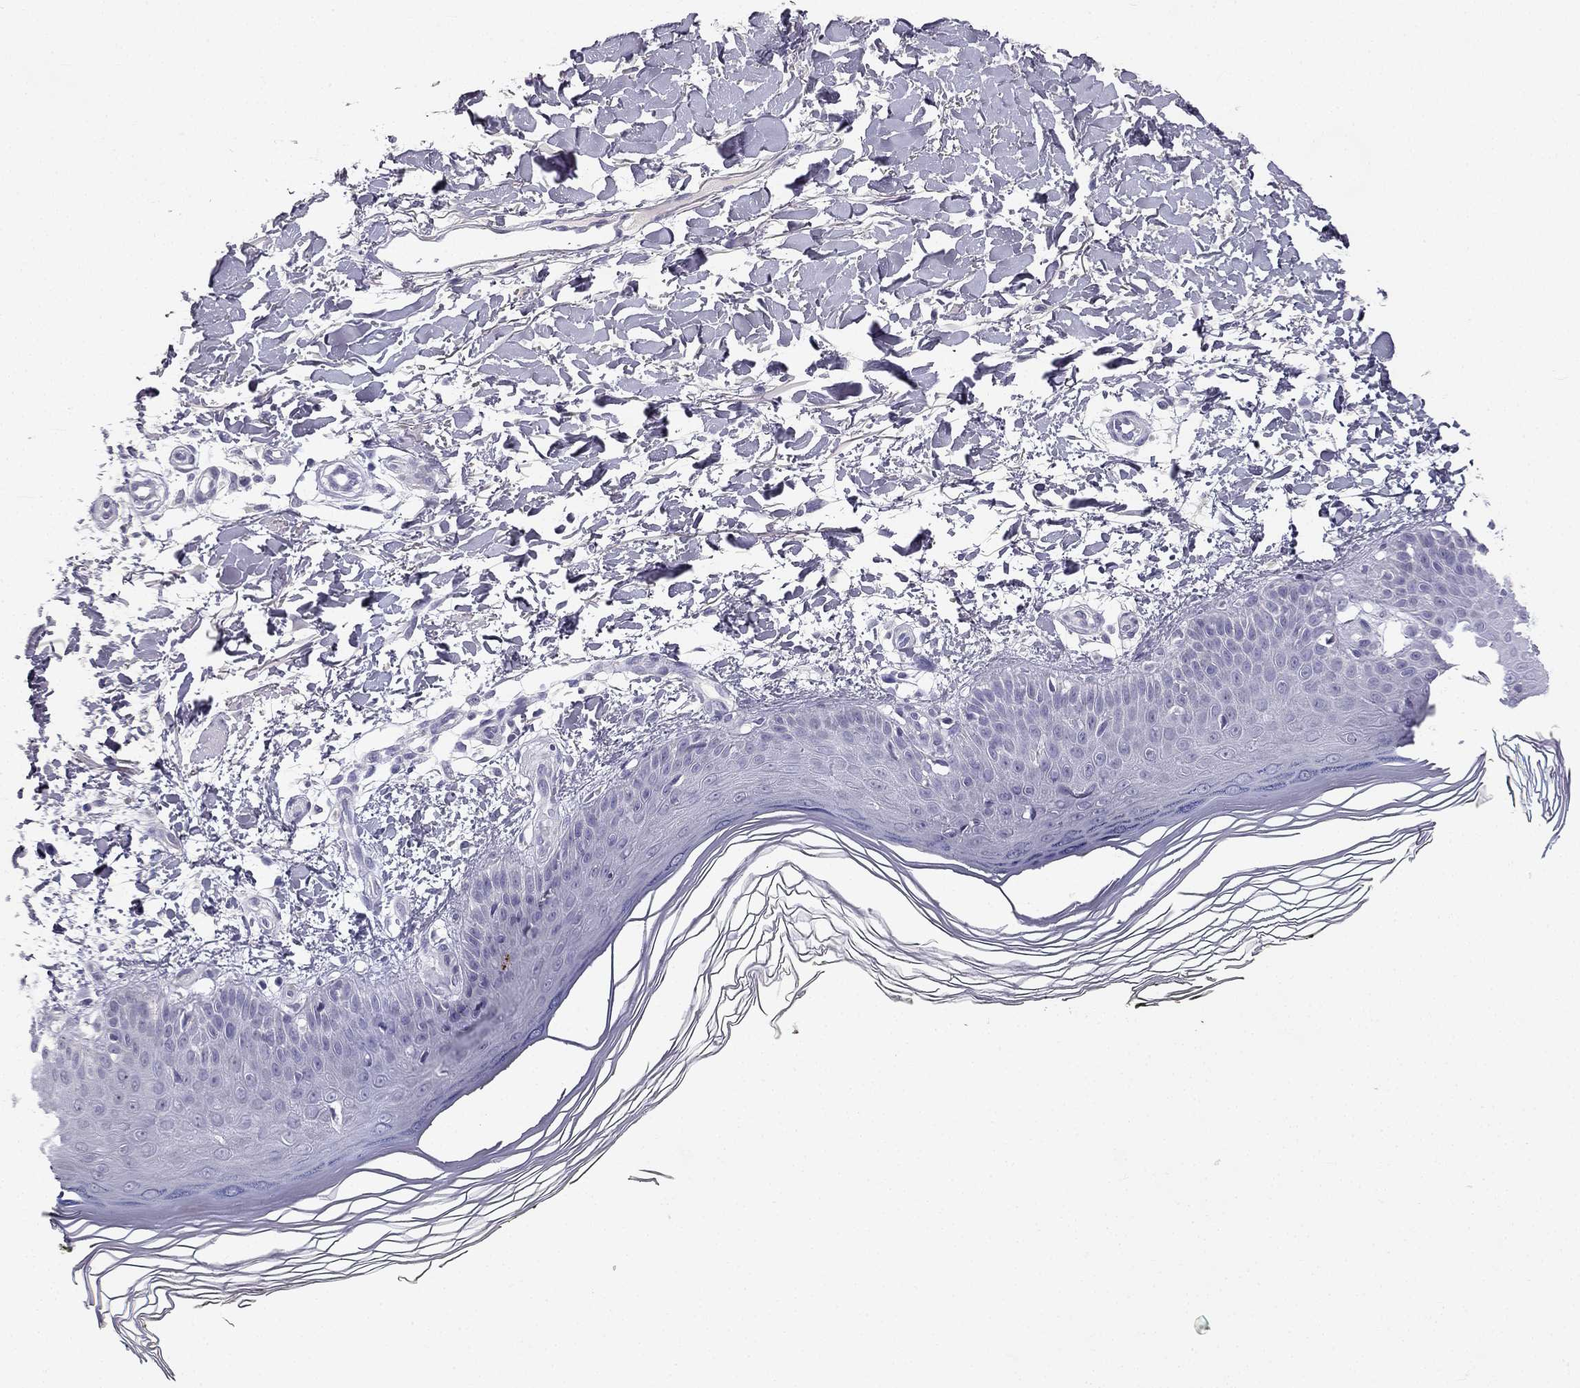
{"staining": {"intensity": "negative", "quantity": "none", "location": "none"}, "tissue": "skin", "cell_type": "Fibroblasts", "image_type": "normal", "snomed": [{"axis": "morphology", "description": "Normal tissue, NOS"}, {"axis": "topography", "description": "Skin"}], "caption": "A high-resolution image shows immunohistochemistry (IHC) staining of normal skin, which reveals no significant positivity in fibroblasts. (Immunohistochemistry, brightfield microscopy, high magnification).", "gene": "SLC6A4", "patient": {"sex": "female", "age": 62}}